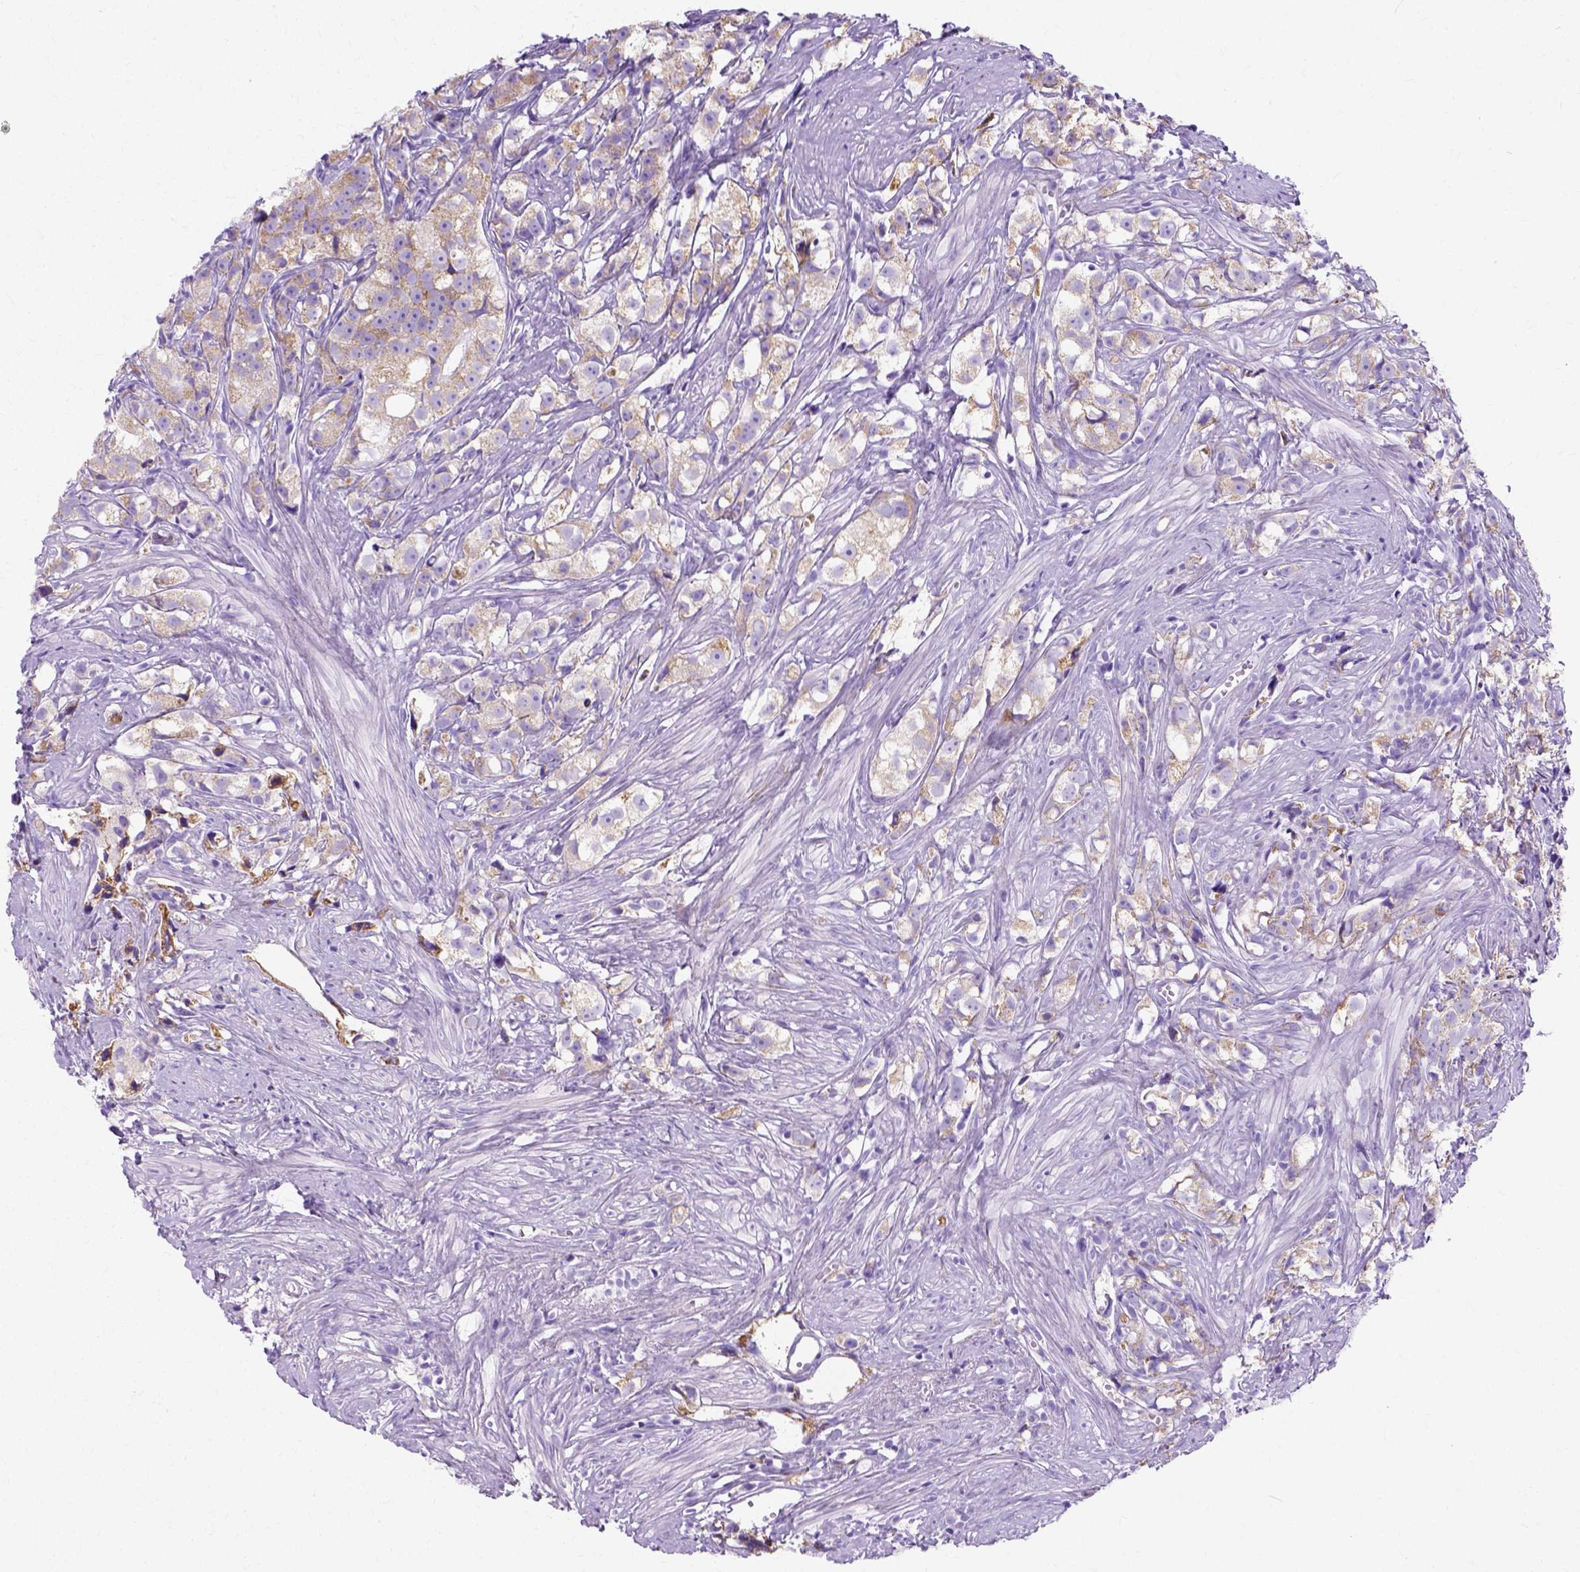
{"staining": {"intensity": "weak", "quantity": ">75%", "location": "cytoplasmic/membranous"}, "tissue": "prostate cancer", "cell_type": "Tumor cells", "image_type": "cancer", "snomed": [{"axis": "morphology", "description": "Adenocarcinoma, High grade"}, {"axis": "topography", "description": "Prostate"}], "caption": "Protein staining shows weak cytoplasmic/membranous positivity in approximately >75% of tumor cells in prostate adenocarcinoma (high-grade).", "gene": "MYH15", "patient": {"sex": "male", "age": 68}}